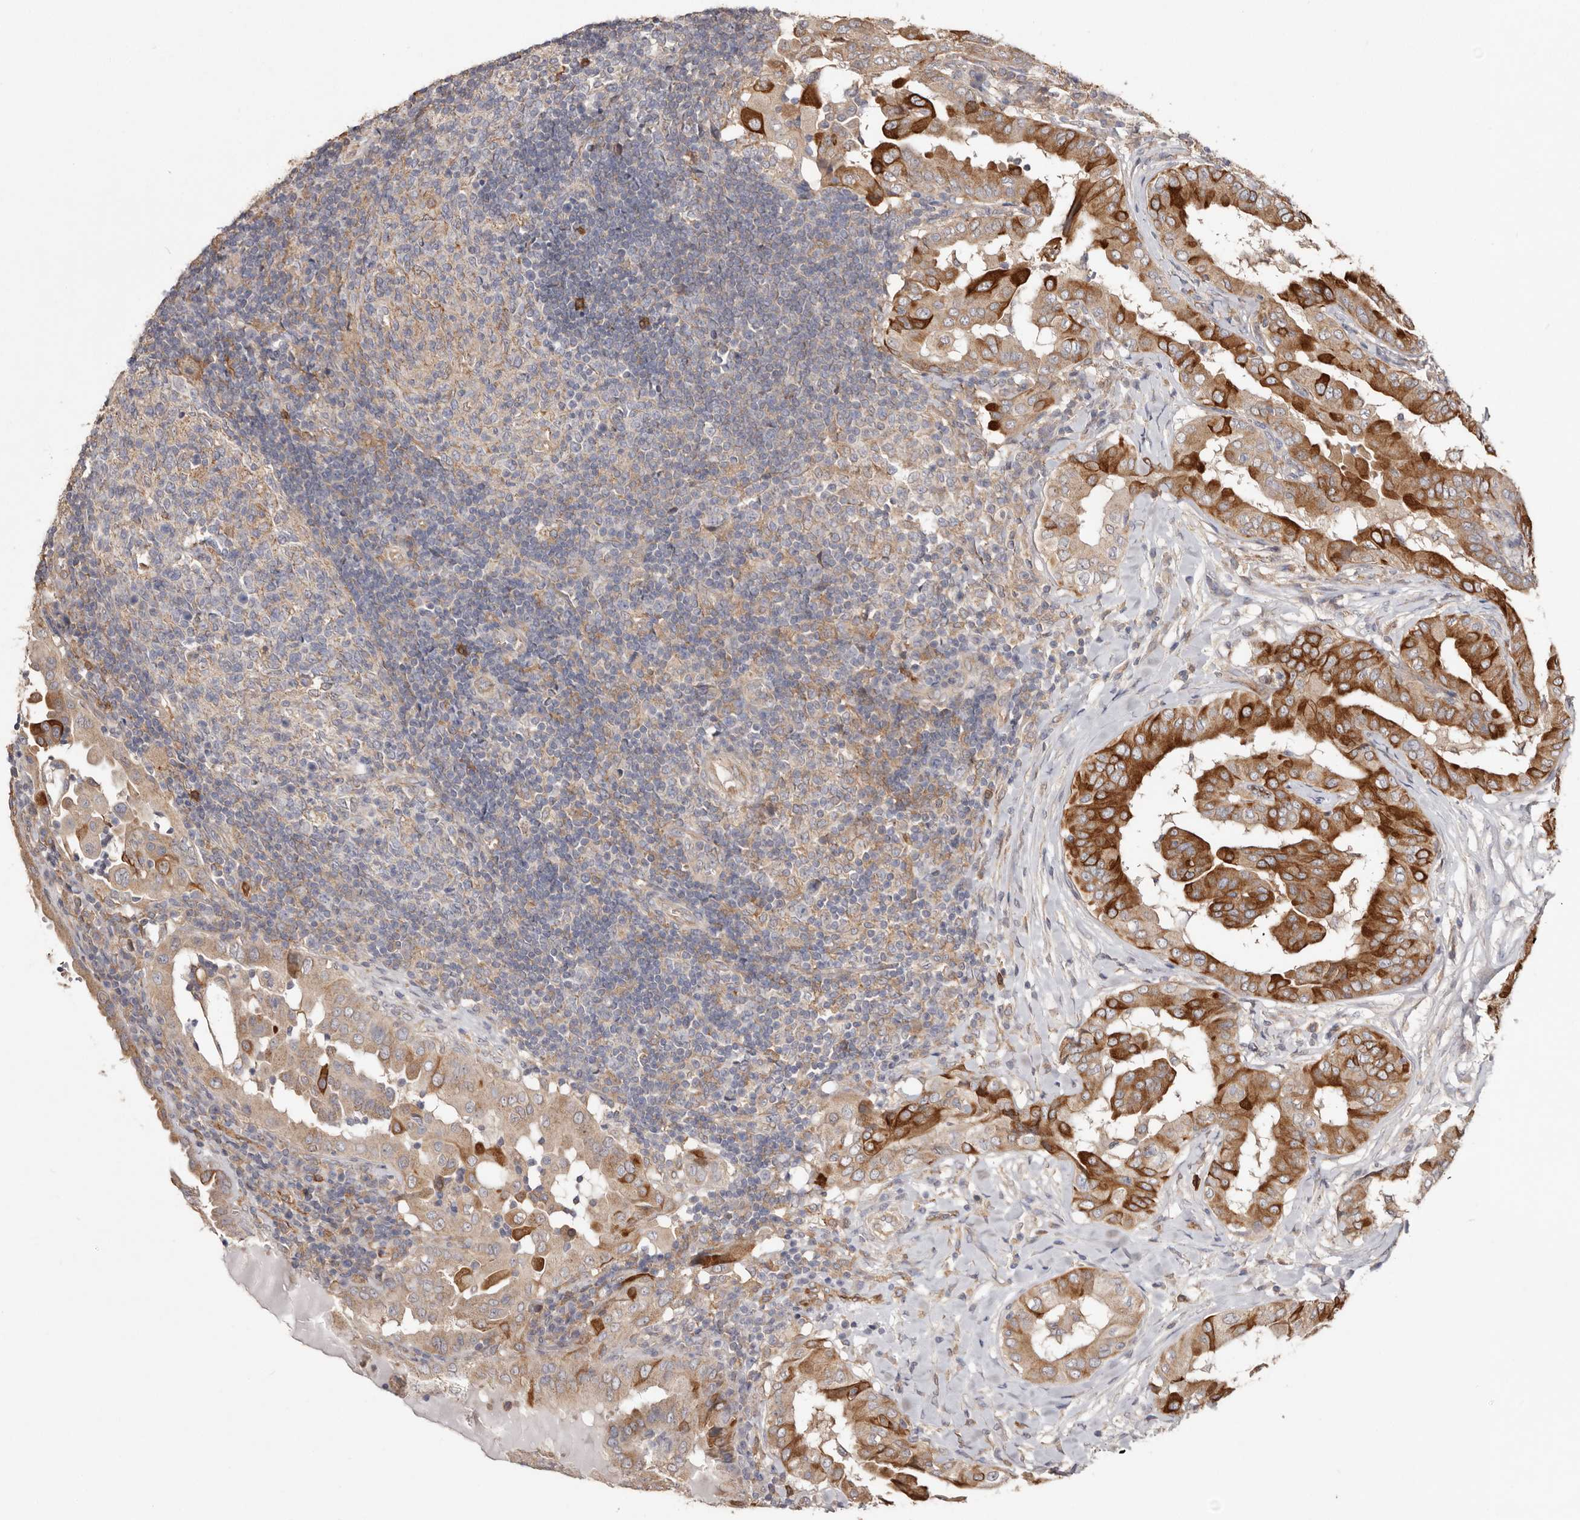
{"staining": {"intensity": "strong", "quantity": ">75%", "location": "cytoplasmic/membranous"}, "tissue": "thyroid cancer", "cell_type": "Tumor cells", "image_type": "cancer", "snomed": [{"axis": "morphology", "description": "Papillary adenocarcinoma, NOS"}, {"axis": "topography", "description": "Thyroid gland"}], "caption": "Human papillary adenocarcinoma (thyroid) stained with a protein marker exhibits strong staining in tumor cells.", "gene": "LRRC25", "patient": {"sex": "male", "age": 33}}